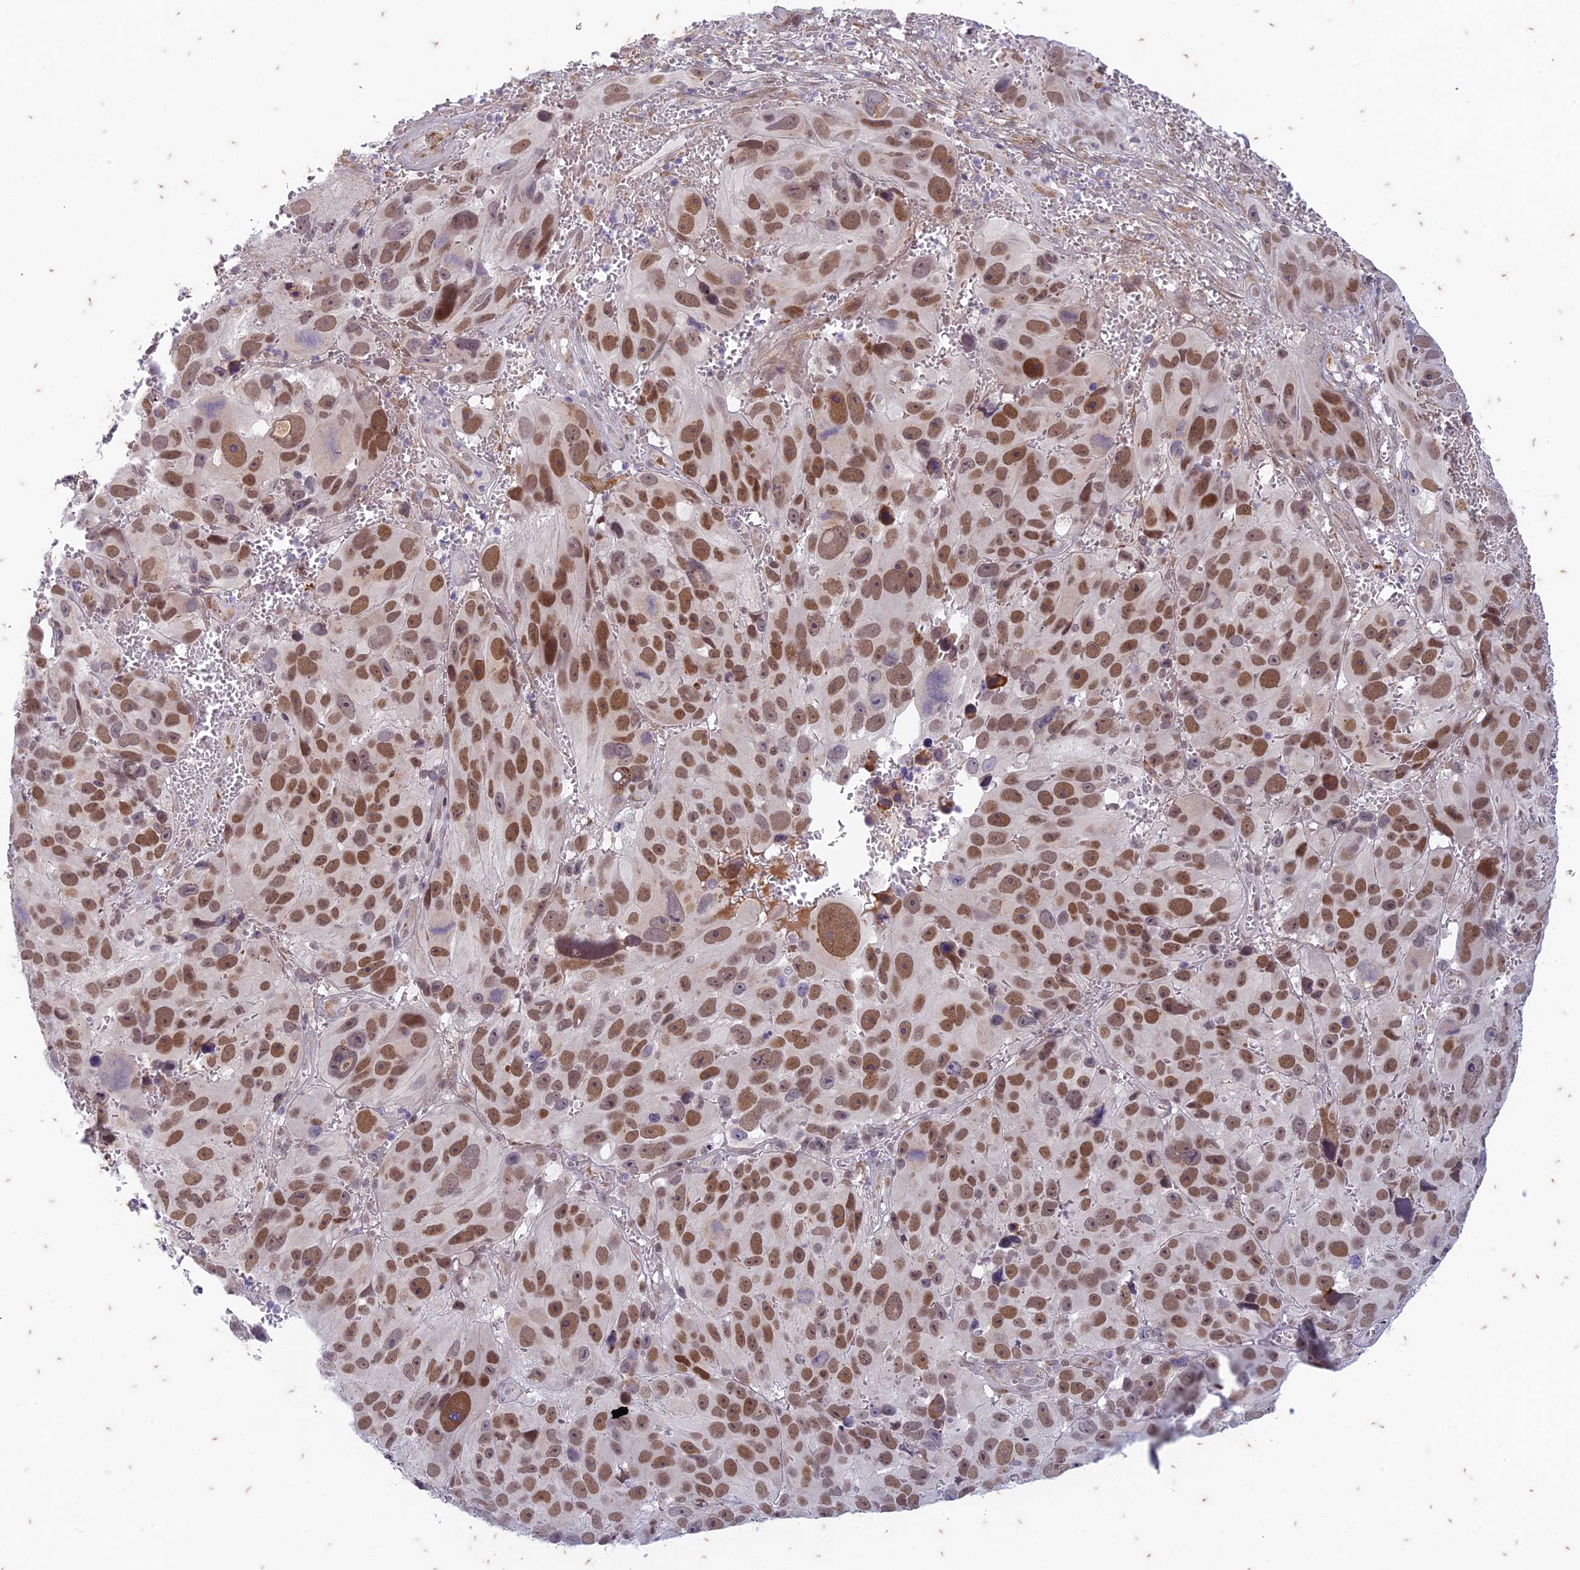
{"staining": {"intensity": "moderate", "quantity": ">75%", "location": "nuclear"}, "tissue": "melanoma", "cell_type": "Tumor cells", "image_type": "cancer", "snomed": [{"axis": "morphology", "description": "Malignant melanoma, NOS"}, {"axis": "topography", "description": "Skin"}], "caption": "The photomicrograph exhibits a brown stain indicating the presence of a protein in the nuclear of tumor cells in melanoma.", "gene": "PABPN1L", "patient": {"sex": "male", "age": 84}}